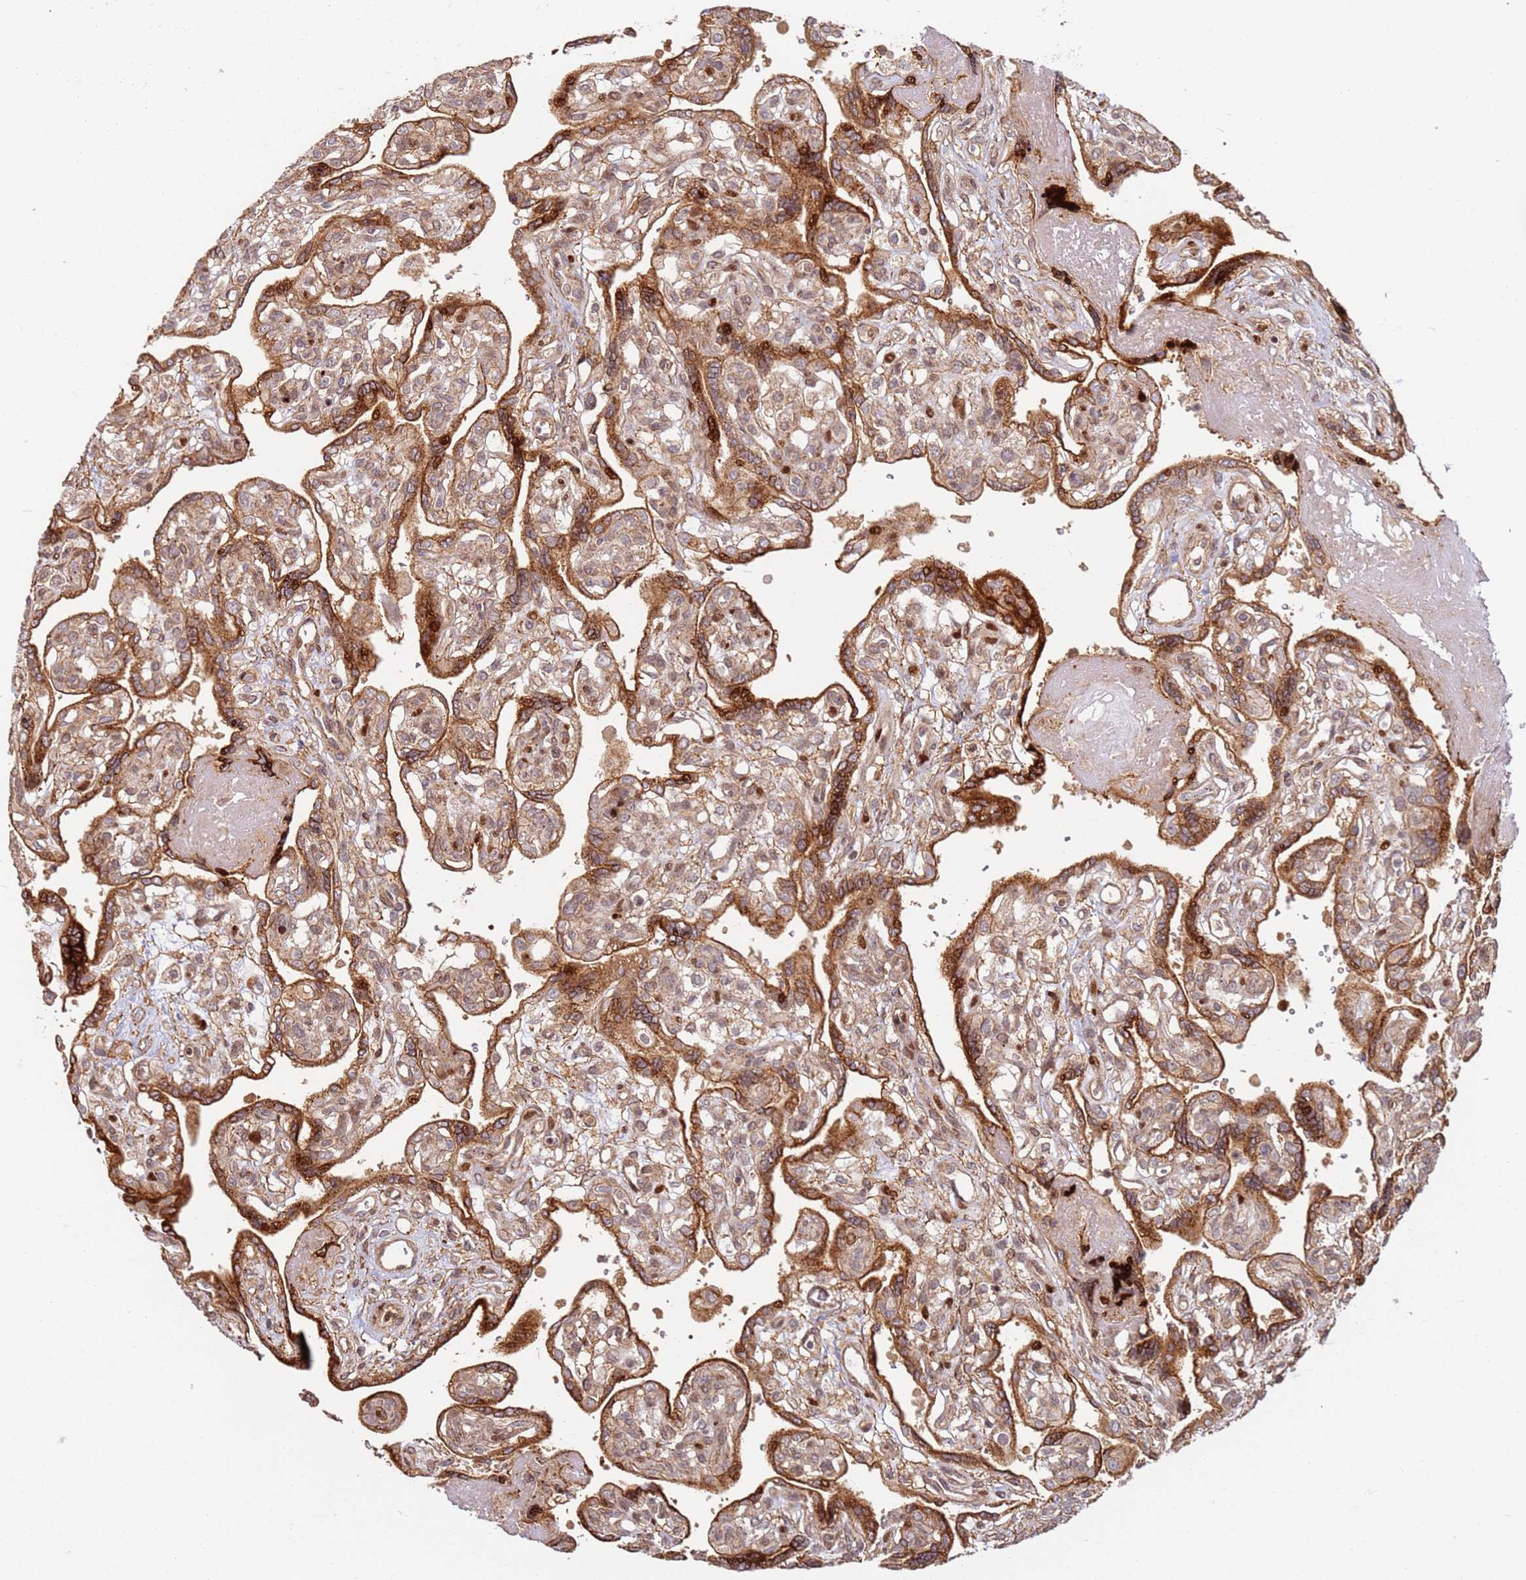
{"staining": {"intensity": "strong", "quantity": ">75%", "location": "cytoplasmic/membranous"}, "tissue": "placenta", "cell_type": "Trophoblastic cells", "image_type": "normal", "snomed": [{"axis": "morphology", "description": "Normal tissue, NOS"}, {"axis": "topography", "description": "Placenta"}], "caption": "About >75% of trophoblastic cells in unremarkable human placenta show strong cytoplasmic/membranous protein positivity as visualized by brown immunohistochemical staining.", "gene": "TMEM233", "patient": {"sex": "female", "age": 39}}